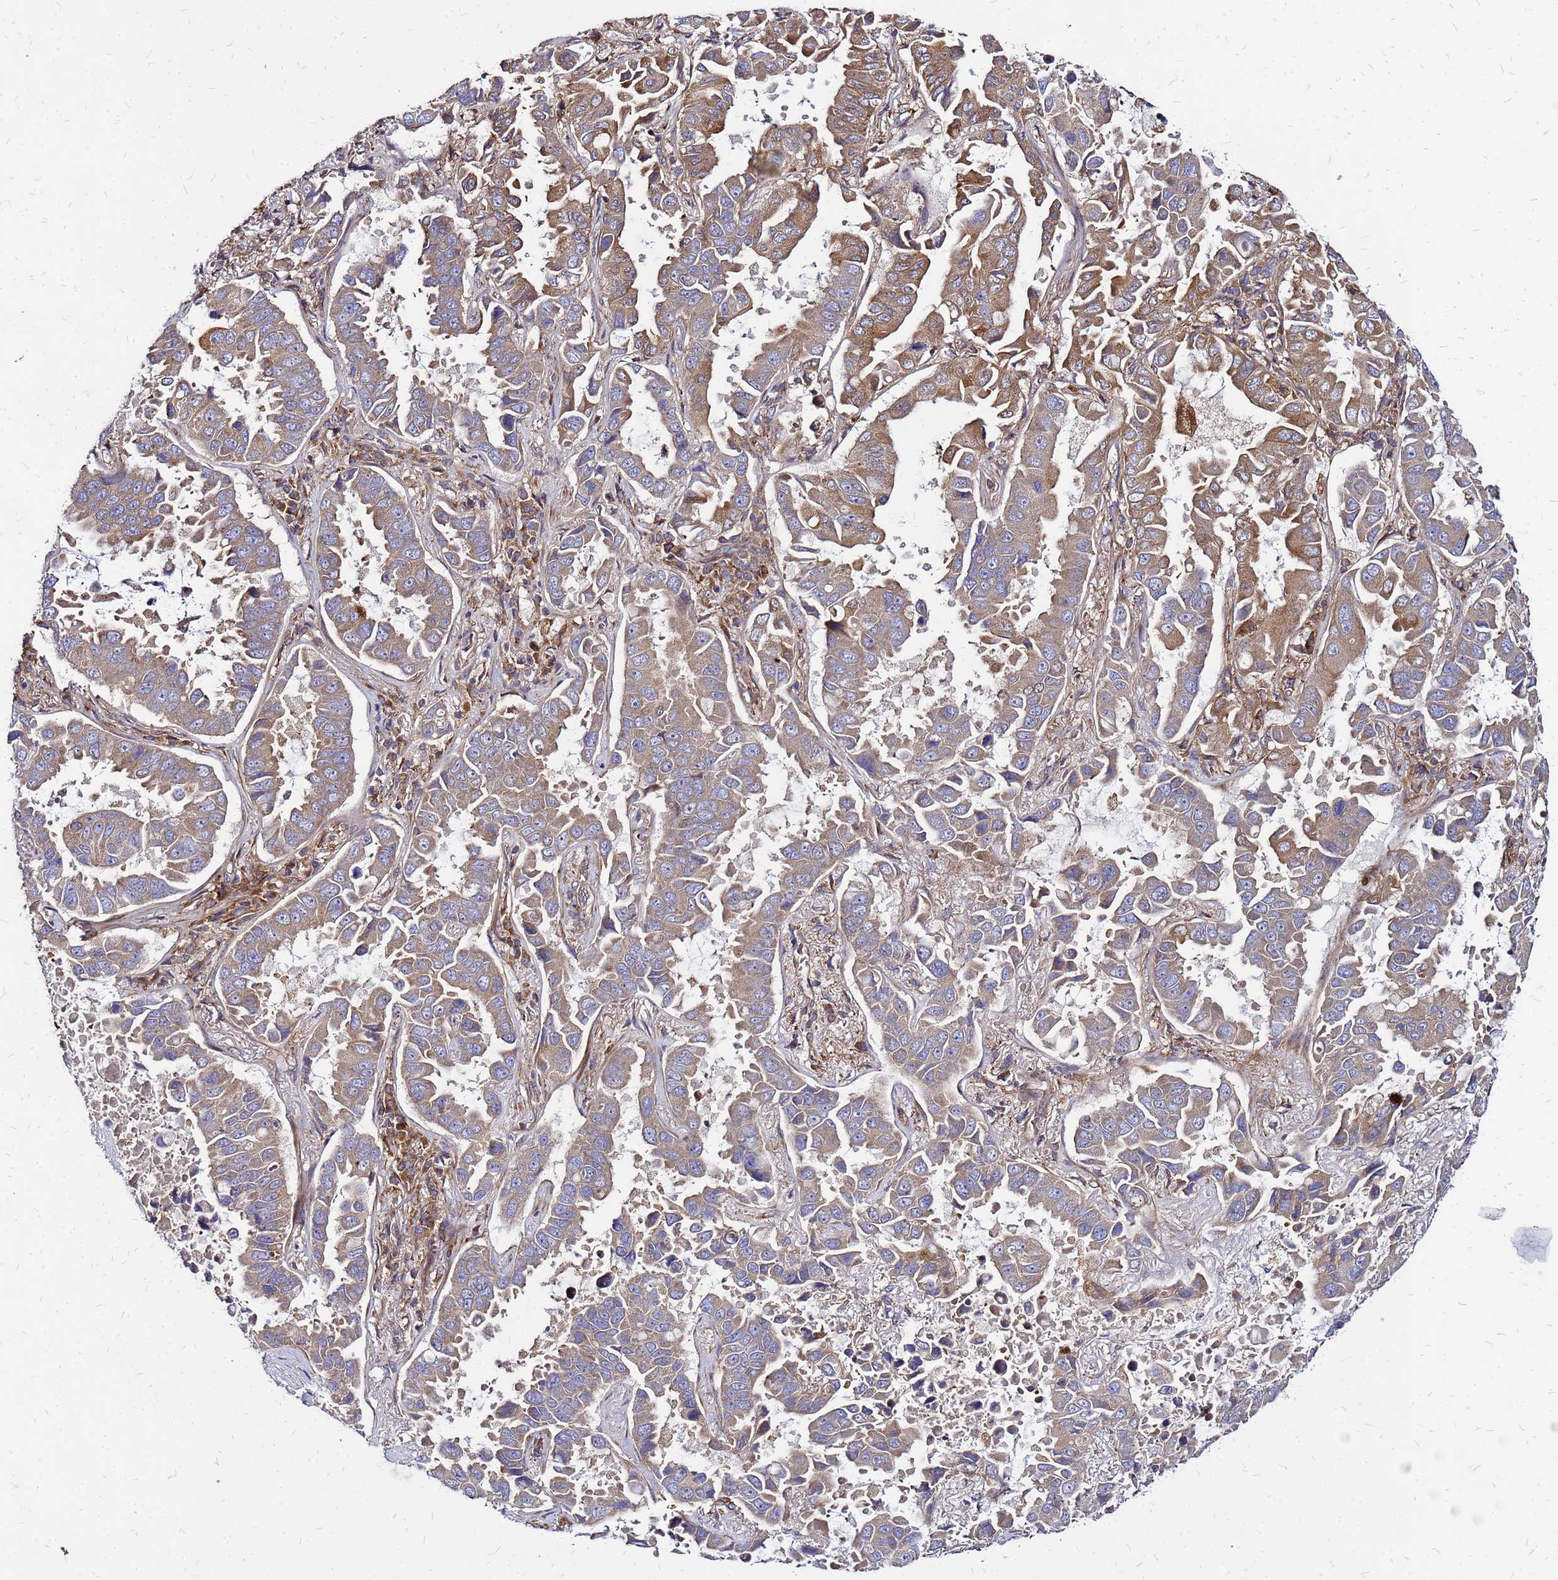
{"staining": {"intensity": "moderate", "quantity": "<25%", "location": "cytoplasmic/membranous"}, "tissue": "lung cancer", "cell_type": "Tumor cells", "image_type": "cancer", "snomed": [{"axis": "morphology", "description": "Adenocarcinoma, NOS"}, {"axis": "topography", "description": "Lung"}], "caption": "The histopathology image shows a brown stain indicating the presence of a protein in the cytoplasmic/membranous of tumor cells in lung cancer.", "gene": "CYBC1", "patient": {"sex": "male", "age": 64}}